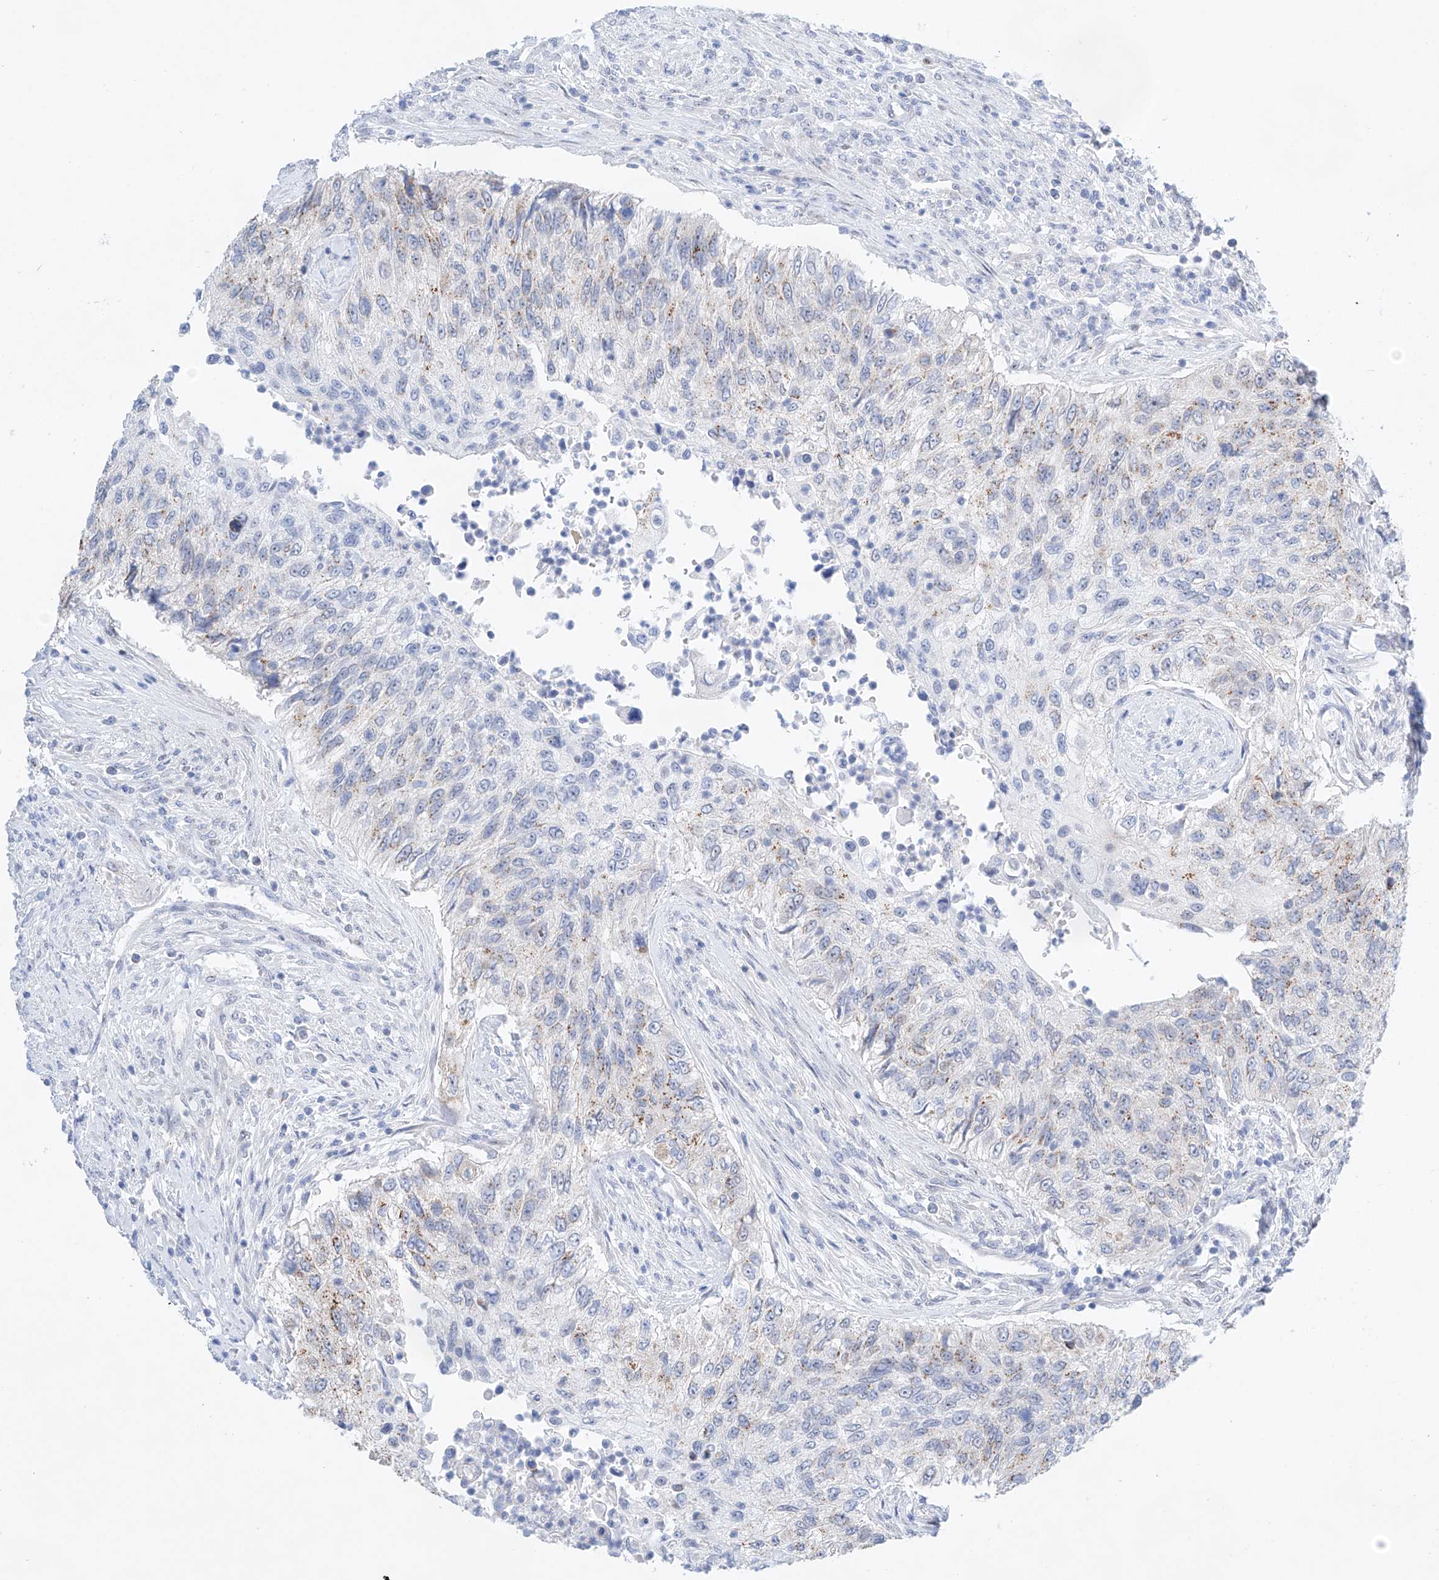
{"staining": {"intensity": "weak", "quantity": "25%-75%", "location": "cytoplasmic/membranous"}, "tissue": "urothelial cancer", "cell_type": "Tumor cells", "image_type": "cancer", "snomed": [{"axis": "morphology", "description": "Urothelial carcinoma, High grade"}, {"axis": "topography", "description": "Urinary bladder"}], "caption": "Brown immunohistochemical staining in human urothelial cancer displays weak cytoplasmic/membranous expression in approximately 25%-75% of tumor cells. Ihc stains the protein in brown and the nuclei are stained blue.", "gene": "NT5C3B", "patient": {"sex": "female", "age": 60}}